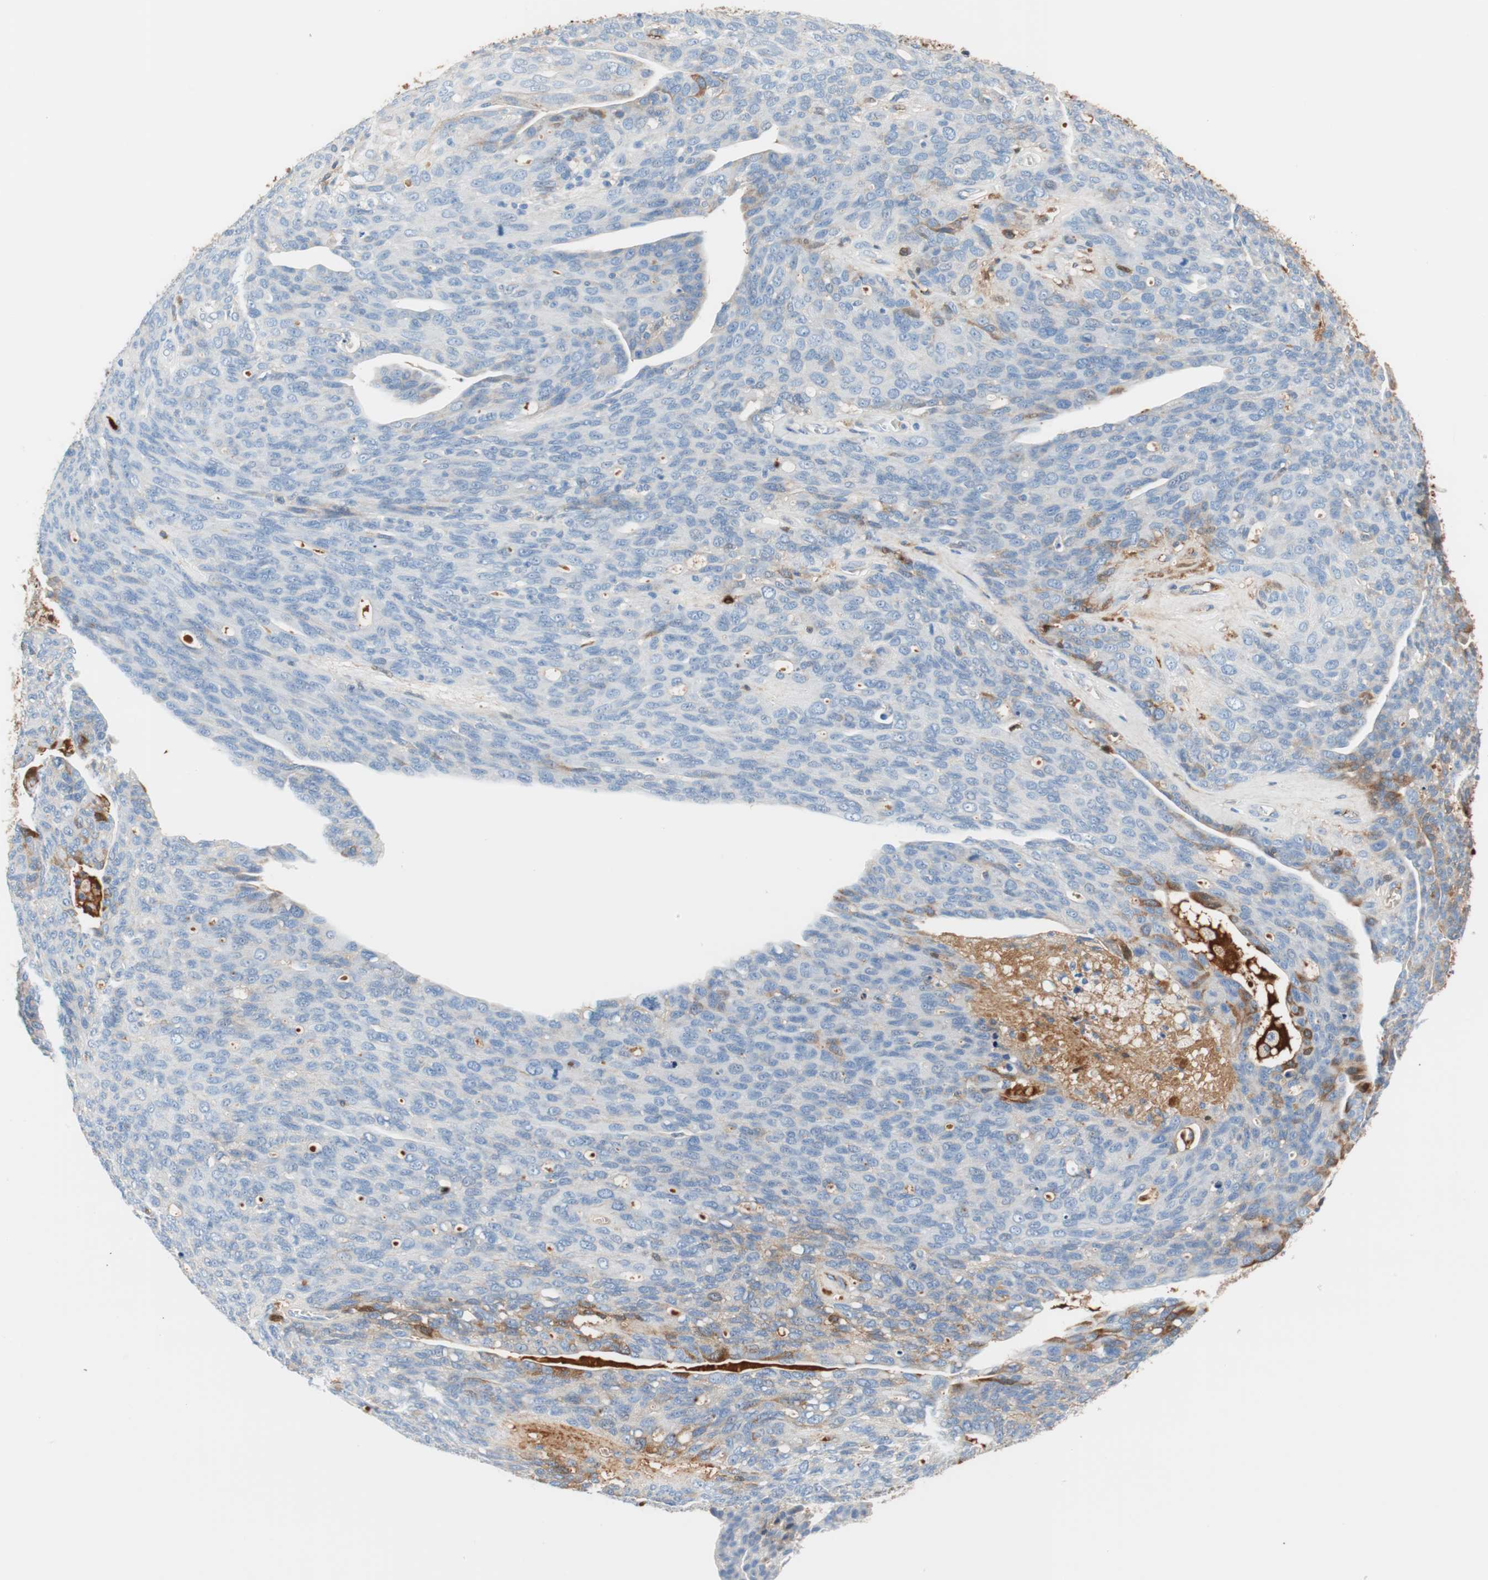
{"staining": {"intensity": "weak", "quantity": "<25%", "location": "cytoplasmic/membranous"}, "tissue": "ovarian cancer", "cell_type": "Tumor cells", "image_type": "cancer", "snomed": [{"axis": "morphology", "description": "Carcinoma, endometroid"}, {"axis": "topography", "description": "Ovary"}], "caption": "Tumor cells are negative for protein expression in human ovarian cancer (endometroid carcinoma).", "gene": "RBP4", "patient": {"sex": "female", "age": 60}}